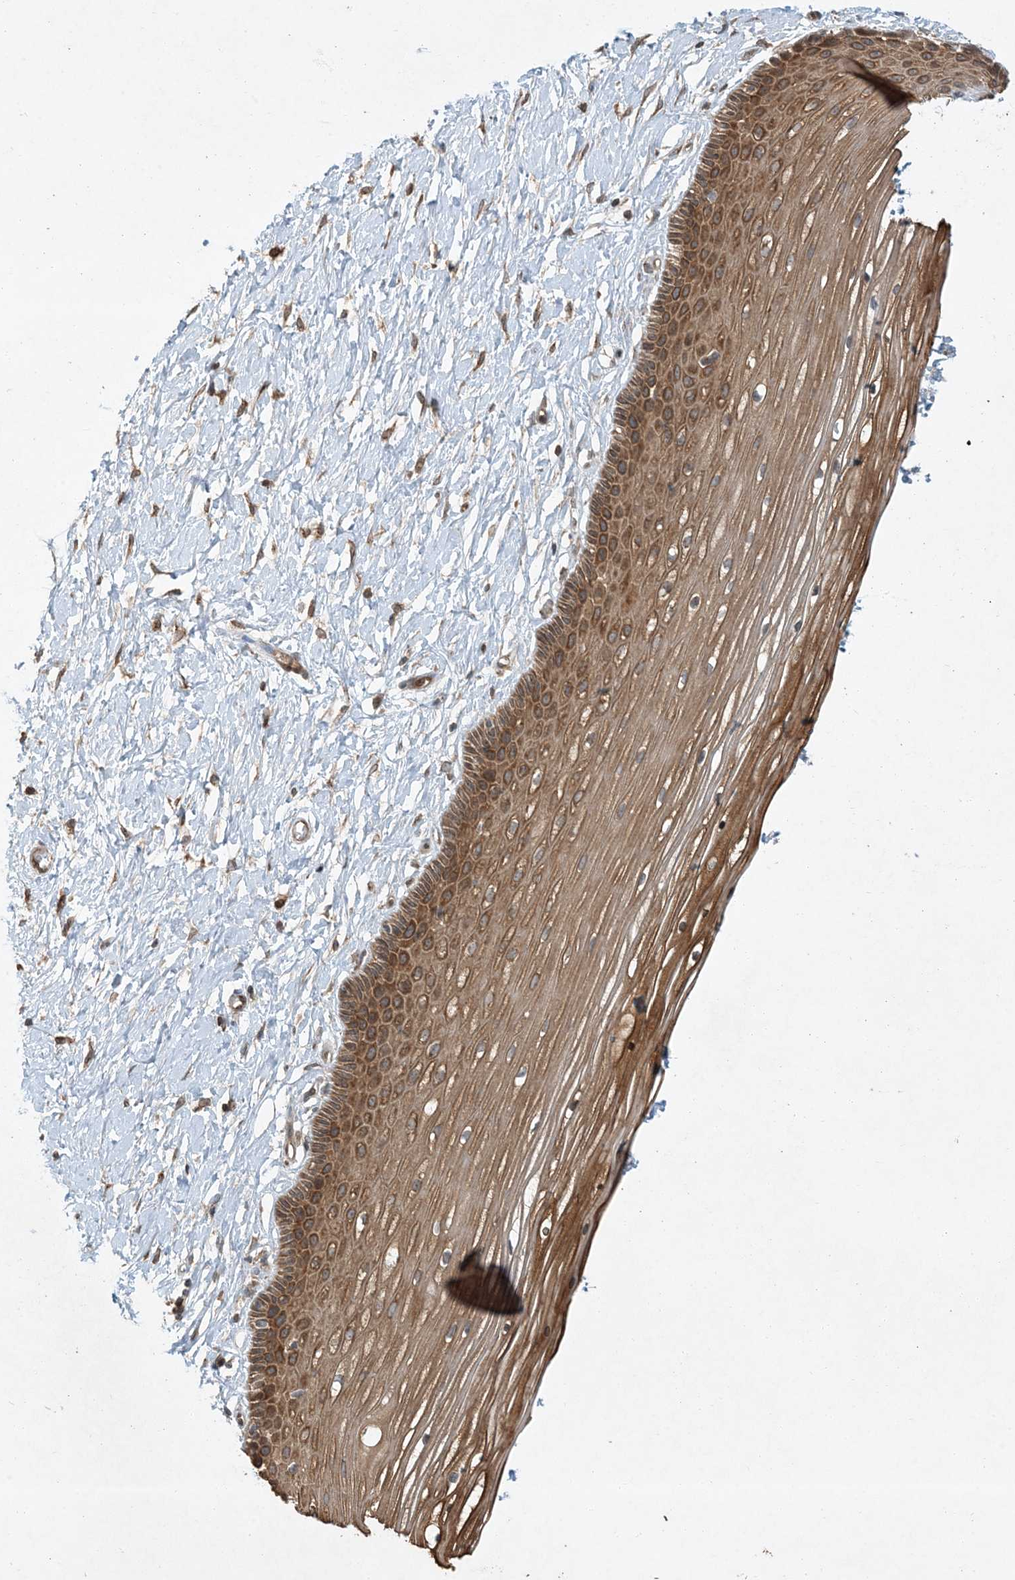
{"staining": {"intensity": "moderate", "quantity": ">75%", "location": "cytoplasmic/membranous"}, "tissue": "vagina", "cell_type": "Squamous epithelial cells", "image_type": "normal", "snomed": [{"axis": "morphology", "description": "Normal tissue, NOS"}, {"axis": "topography", "description": "Vagina"}, {"axis": "topography", "description": "Cervix"}], "caption": "A medium amount of moderate cytoplasmic/membranous expression is identified in approximately >75% of squamous epithelial cells in normal vagina.", "gene": "COMMD8", "patient": {"sex": "female", "age": 40}}